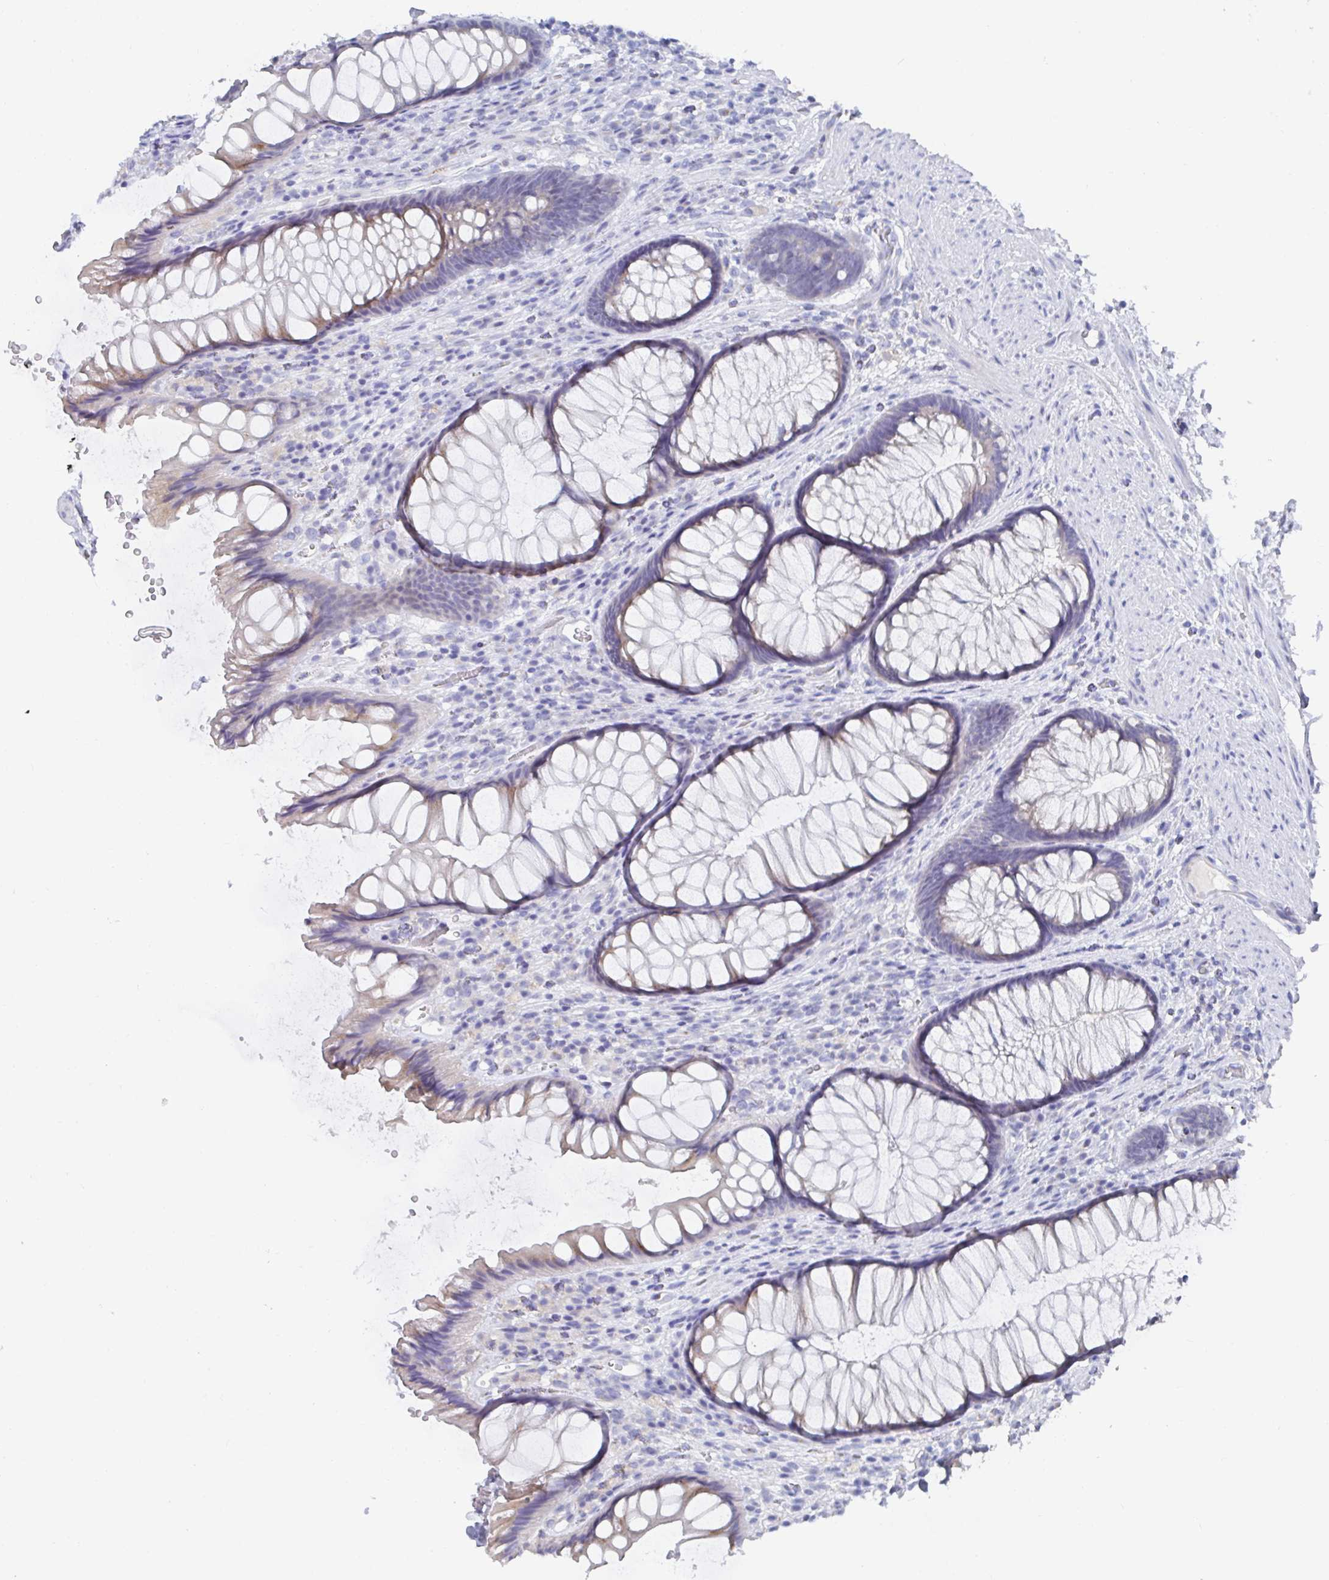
{"staining": {"intensity": "moderate", "quantity": "<25%", "location": "cytoplasmic/membranous"}, "tissue": "rectum", "cell_type": "Glandular cells", "image_type": "normal", "snomed": [{"axis": "morphology", "description": "Normal tissue, NOS"}, {"axis": "topography", "description": "Rectum"}], "caption": "Glandular cells display low levels of moderate cytoplasmic/membranous positivity in approximately <25% of cells in unremarkable rectum. (Stains: DAB (3,3'-diaminobenzidine) in brown, nuclei in blue, Microscopy: brightfield microscopy at high magnification).", "gene": "TAS2R39", "patient": {"sex": "male", "age": 53}}